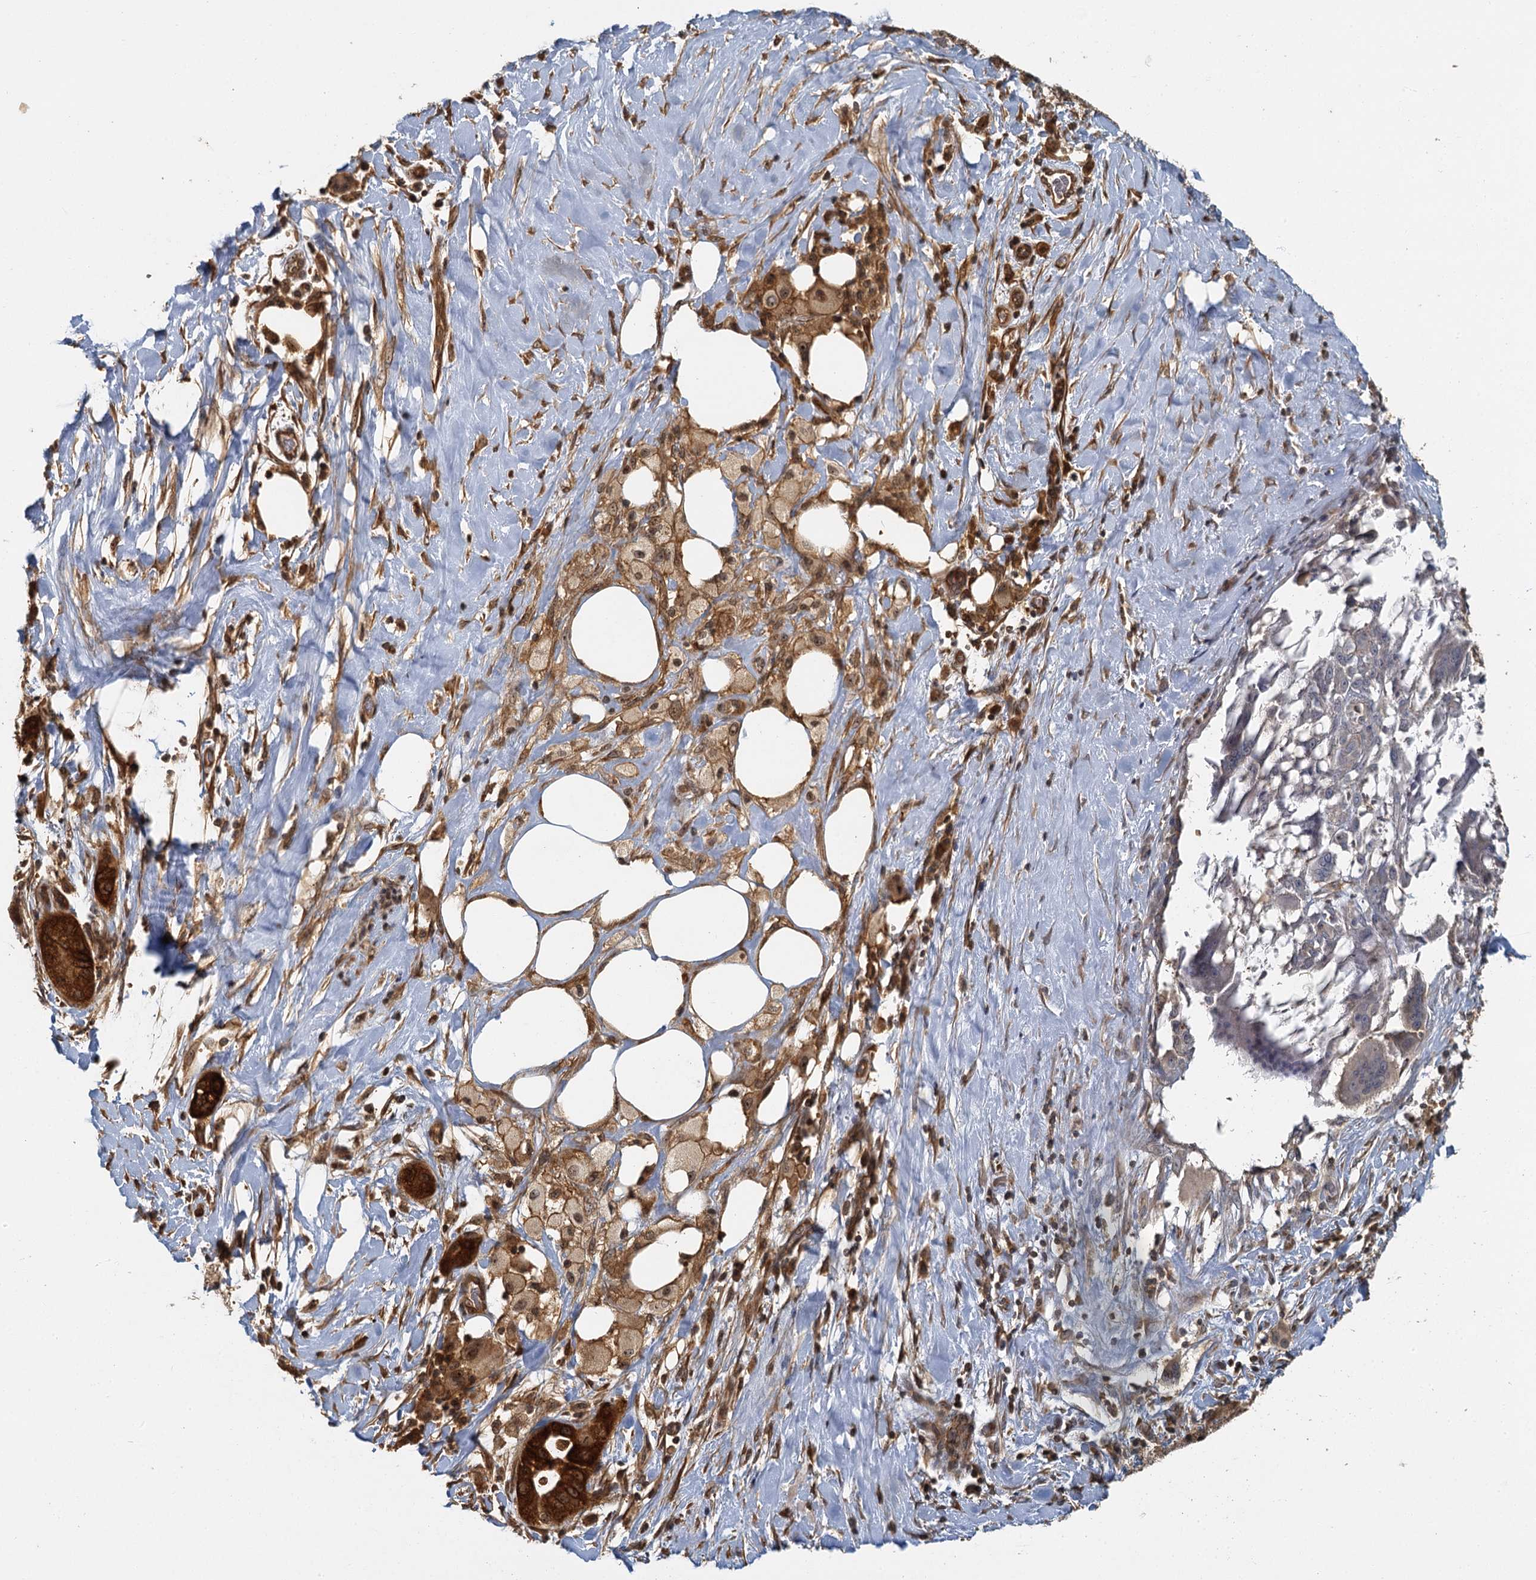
{"staining": {"intensity": "strong", "quantity": ">75%", "location": "cytoplasmic/membranous,nuclear"}, "tissue": "pancreatic cancer", "cell_type": "Tumor cells", "image_type": "cancer", "snomed": [{"axis": "morphology", "description": "Adenocarcinoma, NOS"}, {"axis": "topography", "description": "Pancreas"}], "caption": "A photomicrograph showing strong cytoplasmic/membranous and nuclear staining in about >75% of tumor cells in pancreatic adenocarcinoma, as visualized by brown immunohistochemical staining.", "gene": "ZNF549", "patient": {"sex": "male", "age": 58}}